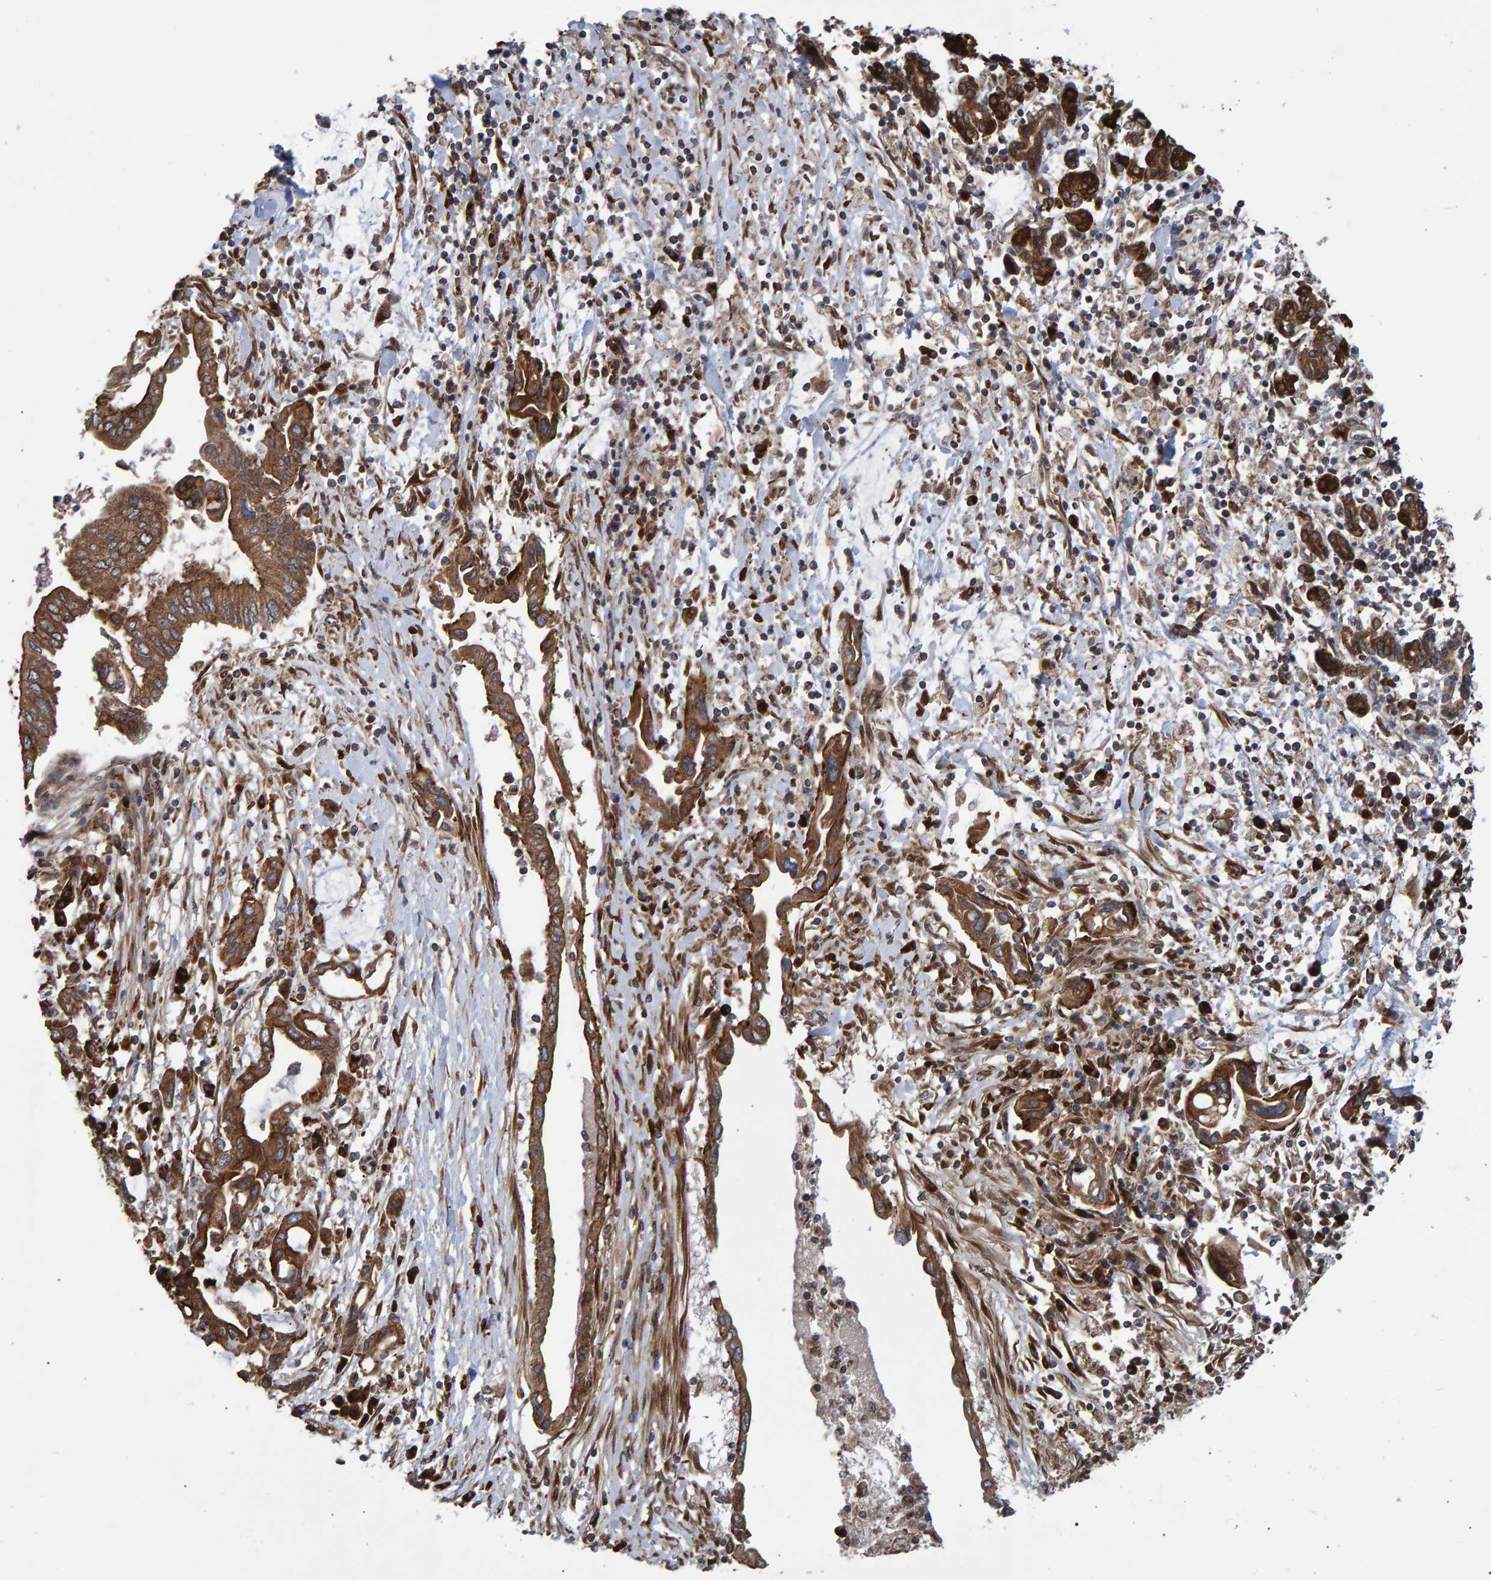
{"staining": {"intensity": "moderate", "quantity": ">75%", "location": "cytoplasmic/membranous"}, "tissue": "pancreatic cancer", "cell_type": "Tumor cells", "image_type": "cancer", "snomed": [{"axis": "morphology", "description": "Adenocarcinoma, NOS"}, {"axis": "topography", "description": "Pancreas"}], "caption": "Pancreatic adenocarcinoma was stained to show a protein in brown. There is medium levels of moderate cytoplasmic/membranous expression in approximately >75% of tumor cells.", "gene": "FAM117A", "patient": {"sex": "female", "age": 57}}